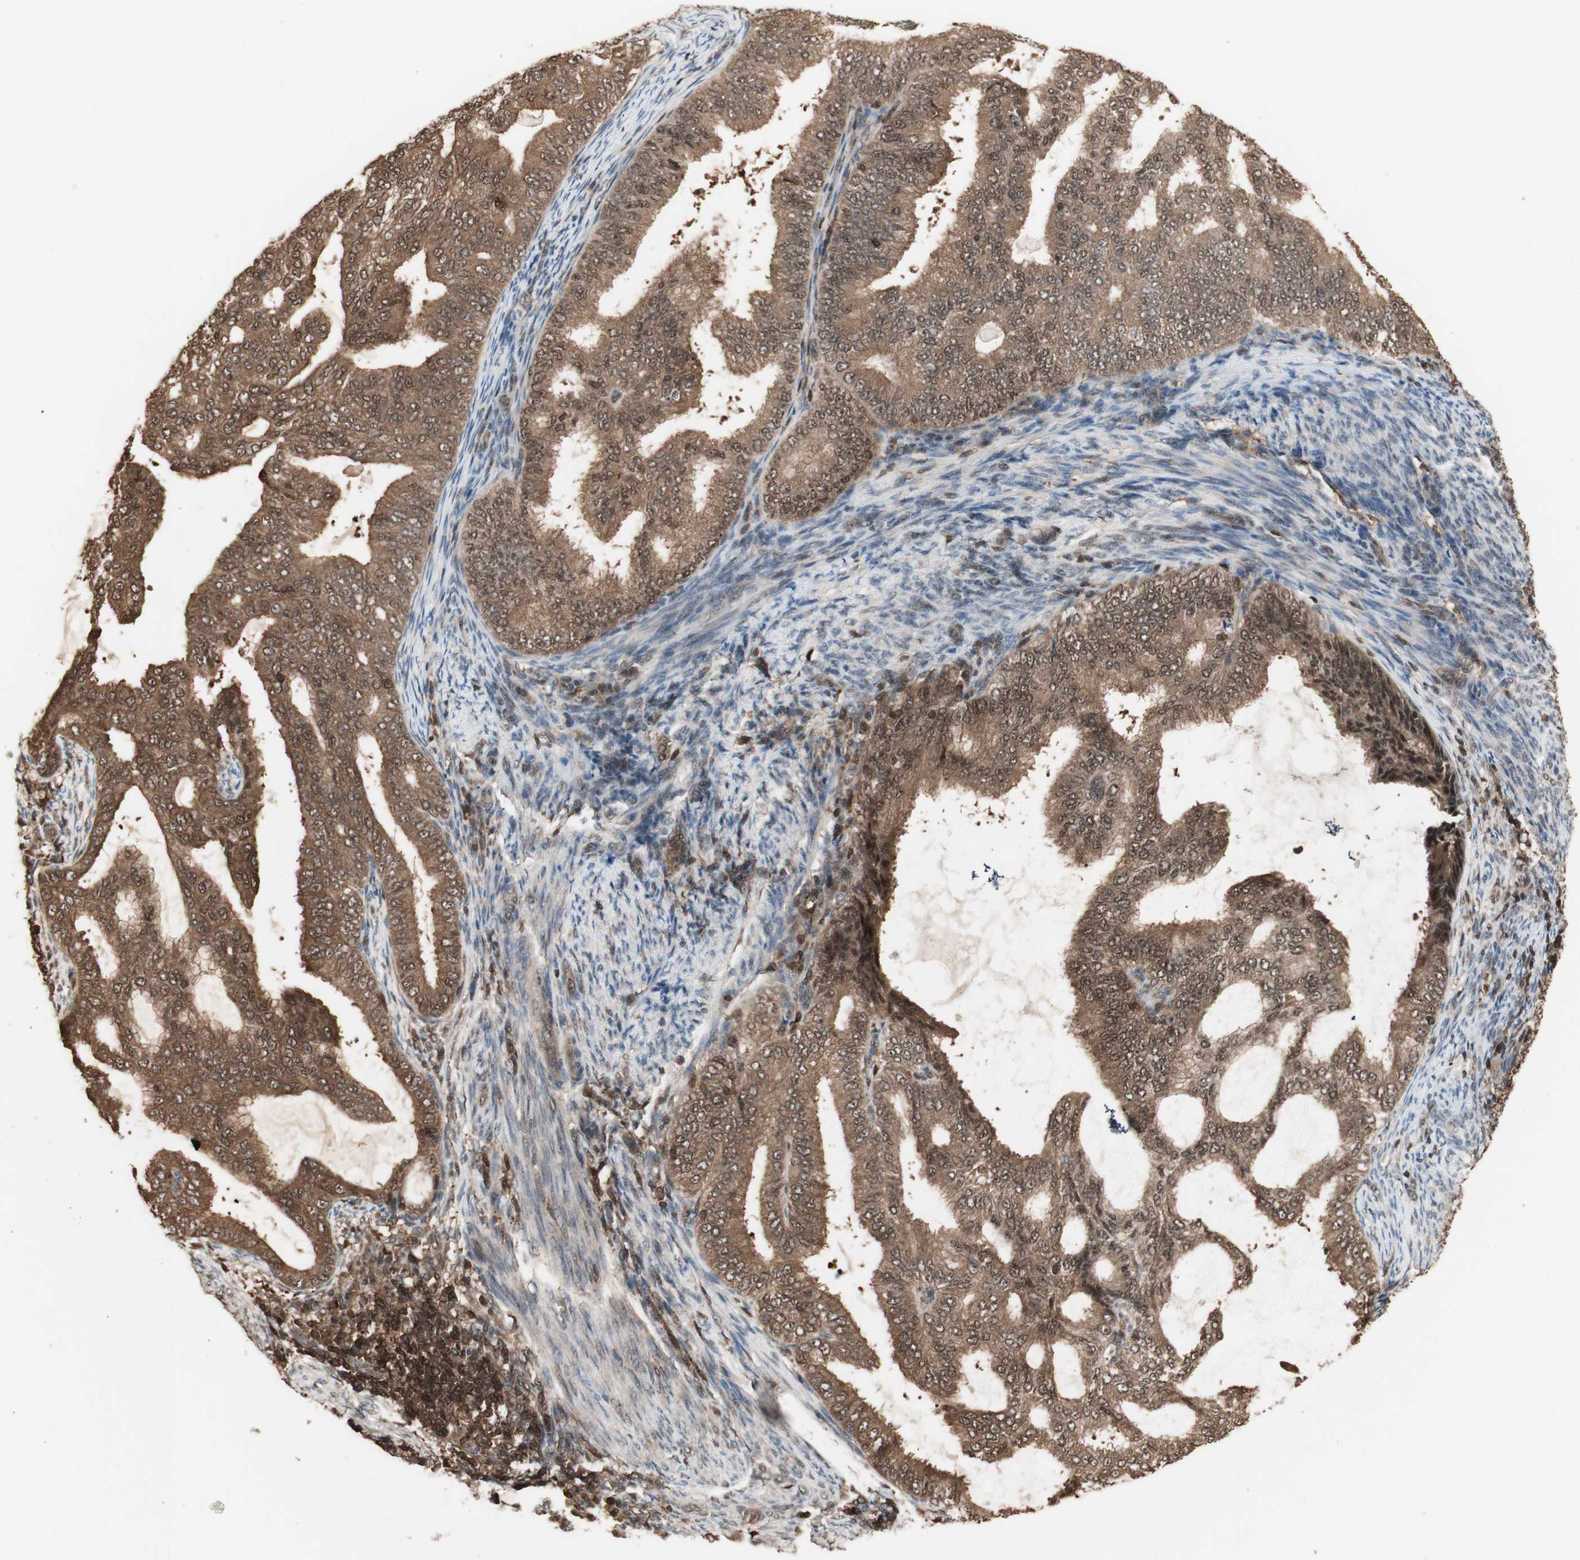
{"staining": {"intensity": "moderate", "quantity": ">75%", "location": "cytoplasmic/membranous,nuclear"}, "tissue": "endometrial cancer", "cell_type": "Tumor cells", "image_type": "cancer", "snomed": [{"axis": "morphology", "description": "Adenocarcinoma, NOS"}, {"axis": "topography", "description": "Endometrium"}], "caption": "Protein staining demonstrates moderate cytoplasmic/membranous and nuclear expression in approximately >75% of tumor cells in endometrial adenocarcinoma.", "gene": "YWHAB", "patient": {"sex": "female", "age": 58}}